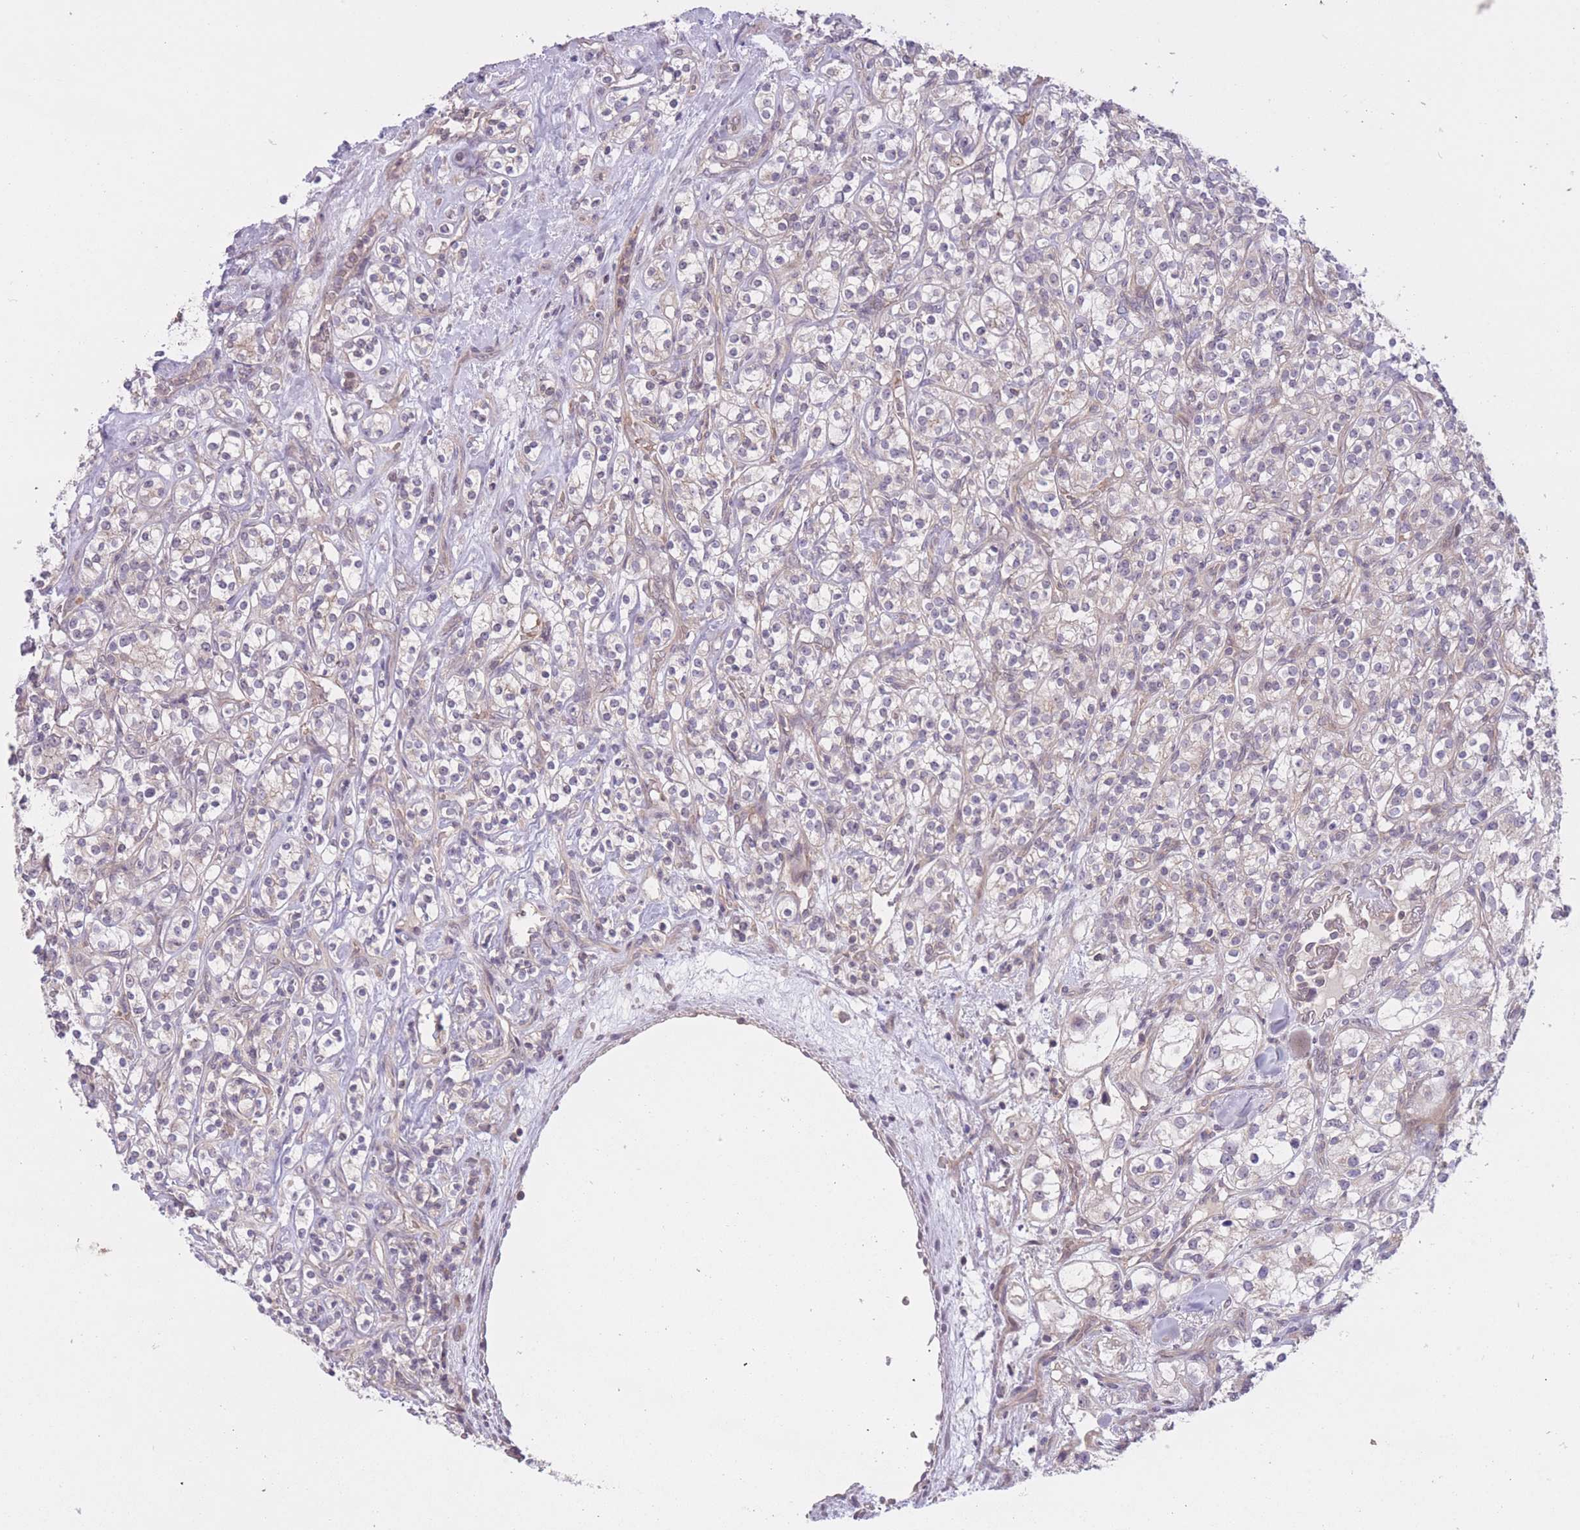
{"staining": {"intensity": "negative", "quantity": "none", "location": "none"}, "tissue": "renal cancer", "cell_type": "Tumor cells", "image_type": "cancer", "snomed": [{"axis": "morphology", "description": "Adenocarcinoma, NOS"}, {"axis": "topography", "description": "Kidney"}], "caption": "A micrograph of adenocarcinoma (renal) stained for a protein shows no brown staining in tumor cells.", "gene": "FUT5", "patient": {"sex": "male", "age": 77}}